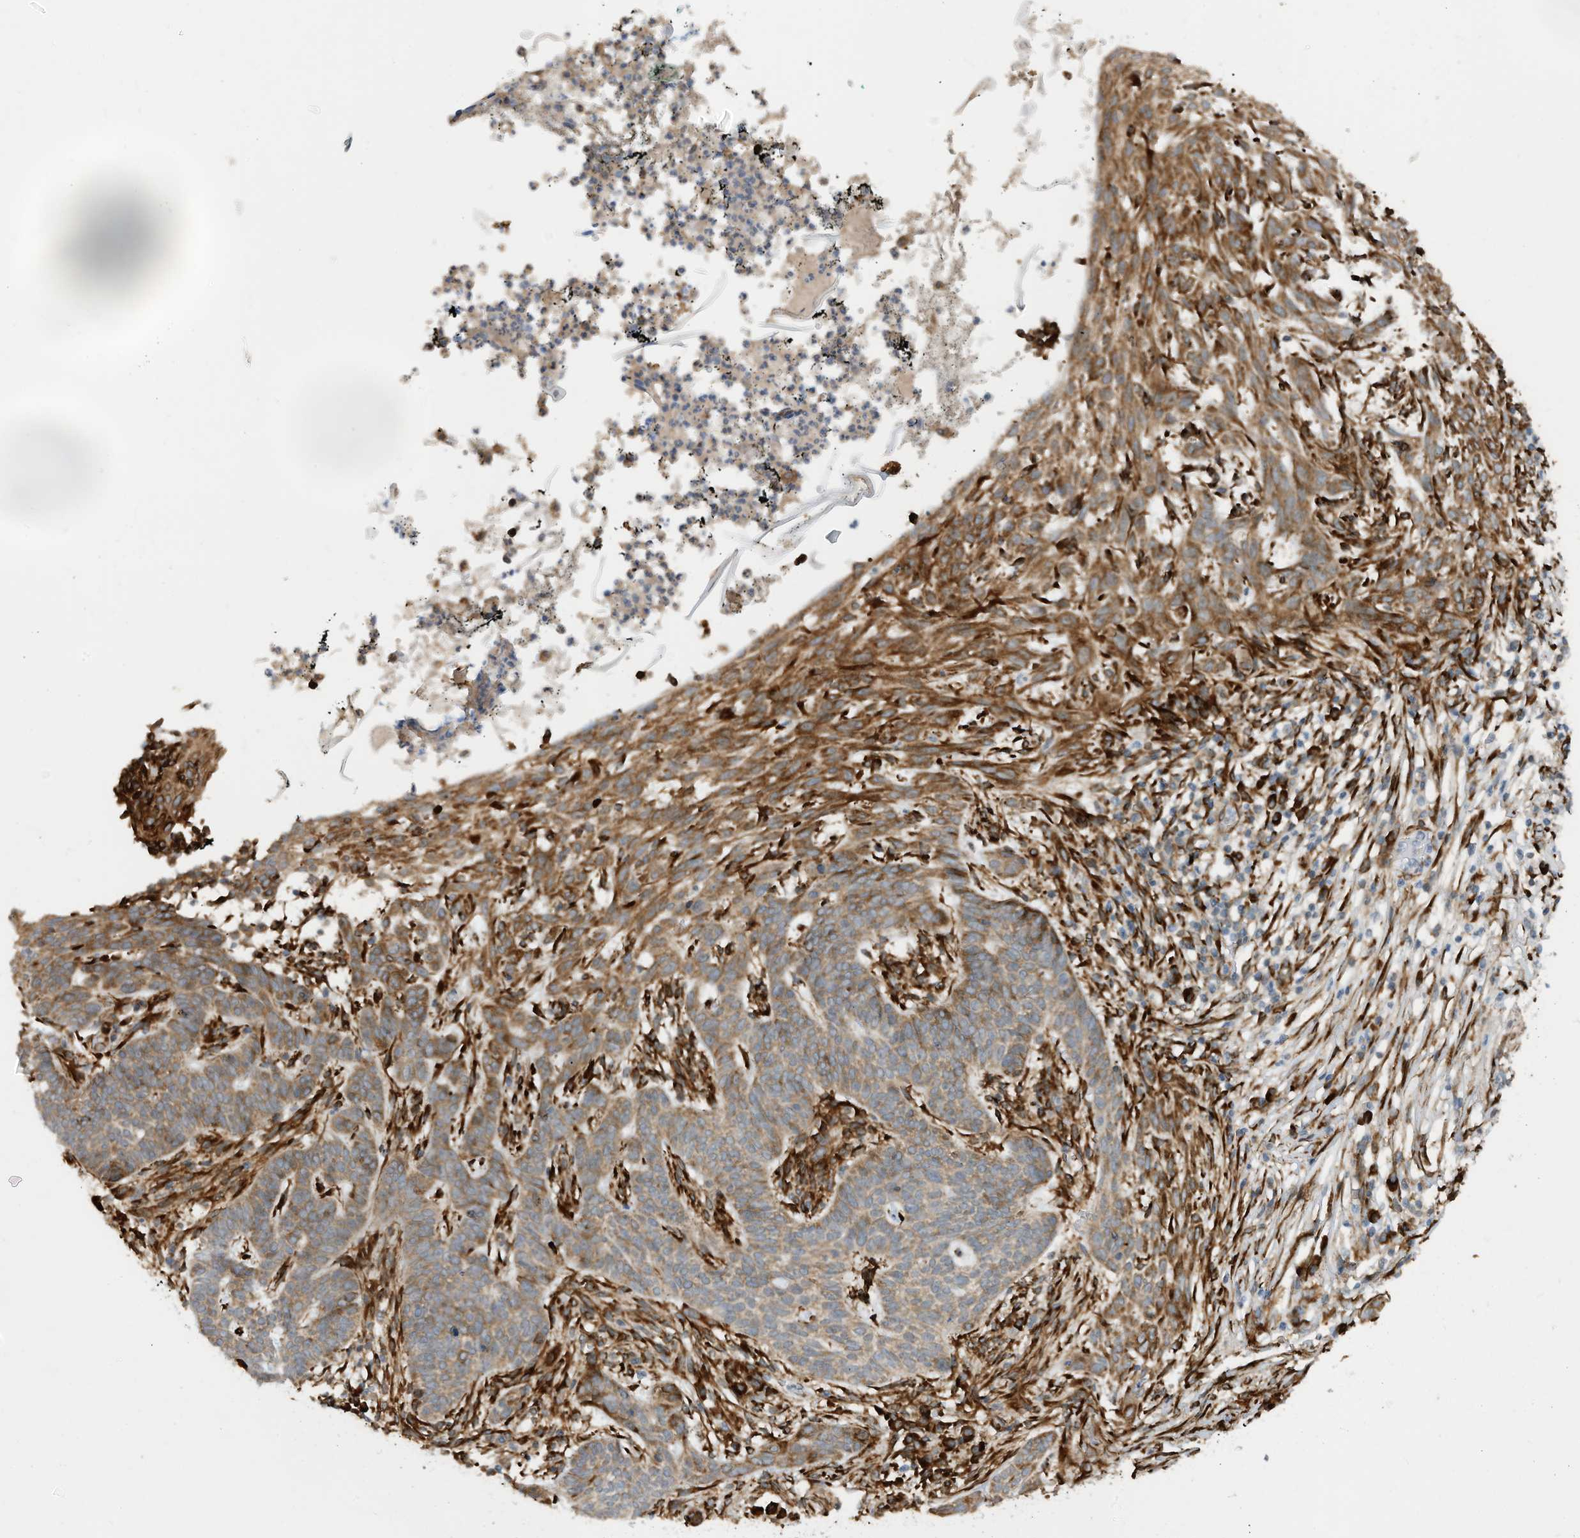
{"staining": {"intensity": "moderate", "quantity": ">75%", "location": "cytoplasmic/membranous"}, "tissue": "skin cancer", "cell_type": "Tumor cells", "image_type": "cancer", "snomed": [{"axis": "morphology", "description": "Normal tissue, NOS"}, {"axis": "morphology", "description": "Basal cell carcinoma"}, {"axis": "topography", "description": "Skin"}], "caption": "Immunohistochemistry image of neoplastic tissue: basal cell carcinoma (skin) stained using immunohistochemistry displays medium levels of moderate protein expression localized specifically in the cytoplasmic/membranous of tumor cells, appearing as a cytoplasmic/membranous brown color.", "gene": "ZBTB45", "patient": {"sex": "male", "age": 64}}